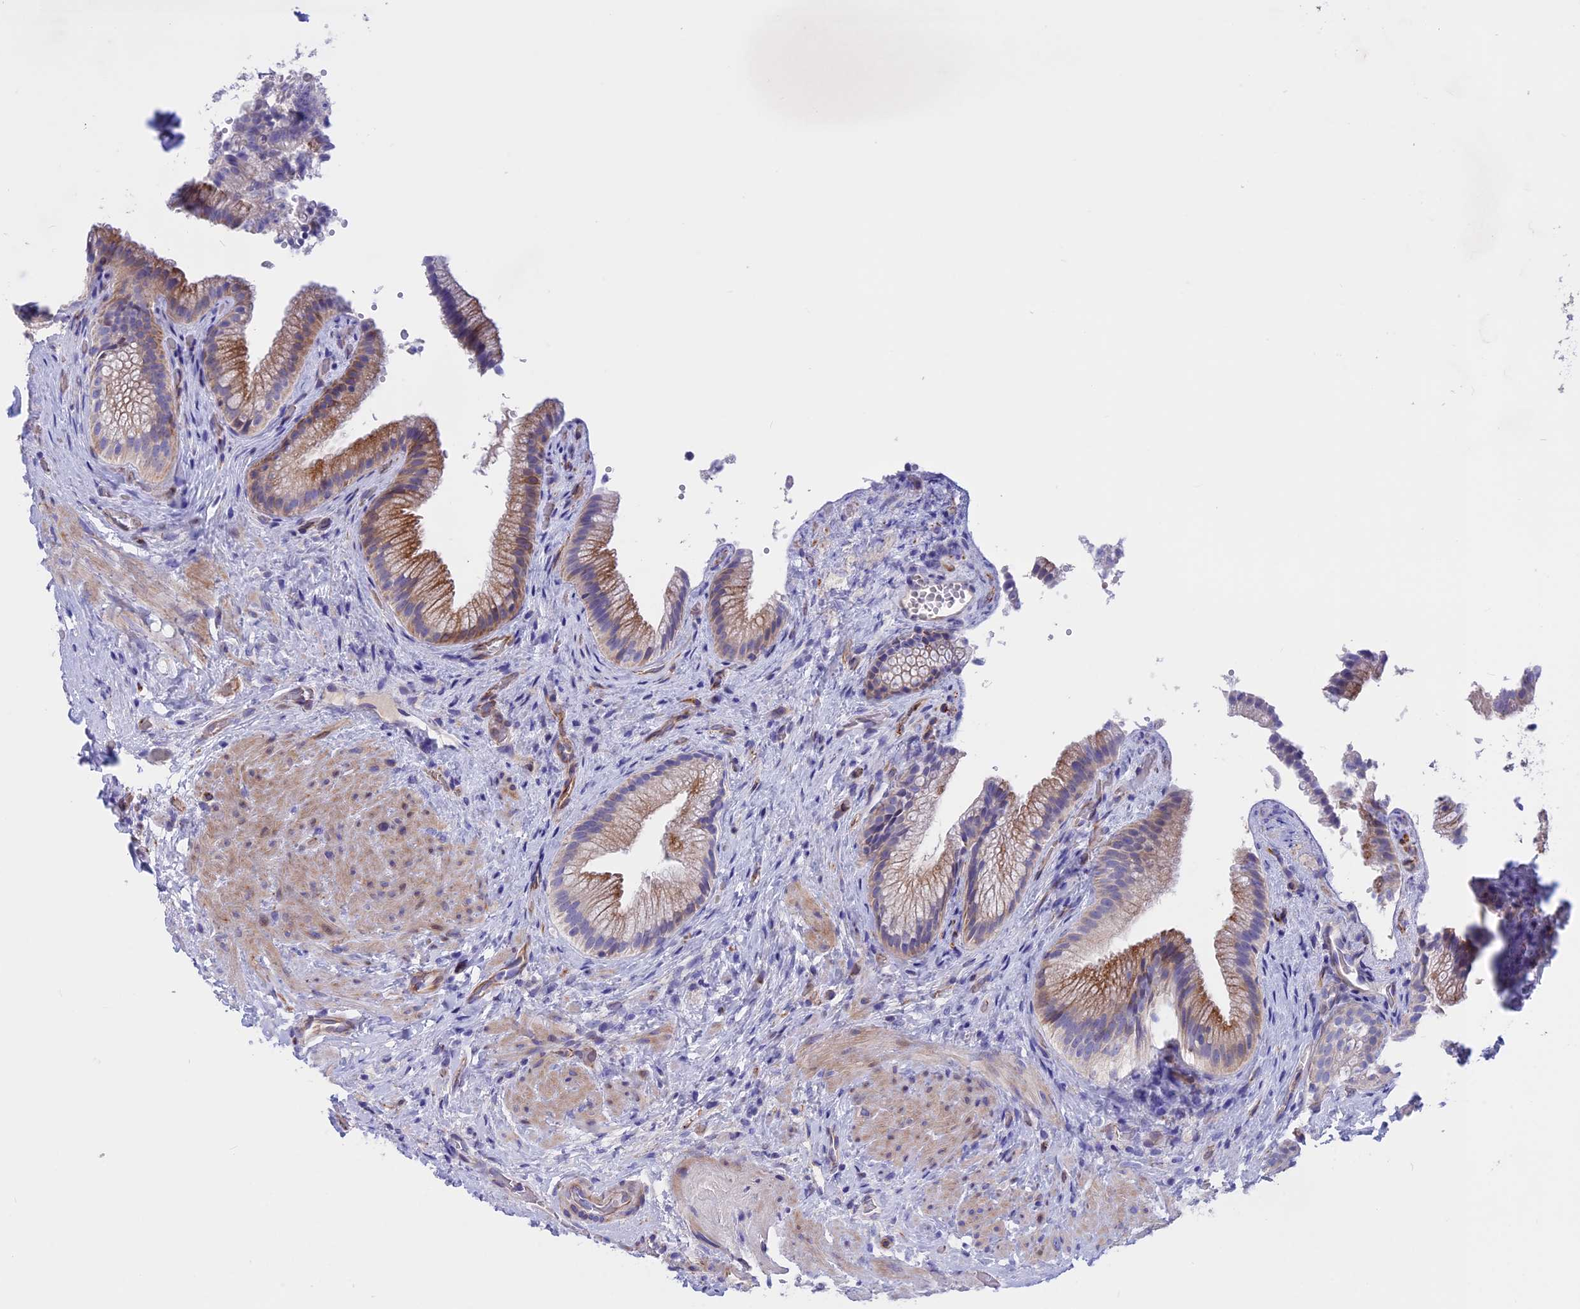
{"staining": {"intensity": "moderate", "quantity": ">75%", "location": "cytoplasmic/membranous"}, "tissue": "gallbladder", "cell_type": "Glandular cells", "image_type": "normal", "snomed": [{"axis": "morphology", "description": "Normal tissue, NOS"}, {"axis": "morphology", "description": "Inflammation, NOS"}, {"axis": "topography", "description": "Gallbladder"}], "caption": "IHC (DAB (3,3'-diaminobenzidine)) staining of unremarkable human gallbladder reveals moderate cytoplasmic/membranous protein expression in approximately >75% of glandular cells. (DAB = brown stain, brightfield microscopy at high magnification).", "gene": "TMEM138", "patient": {"sex": "male", "age": 51}}